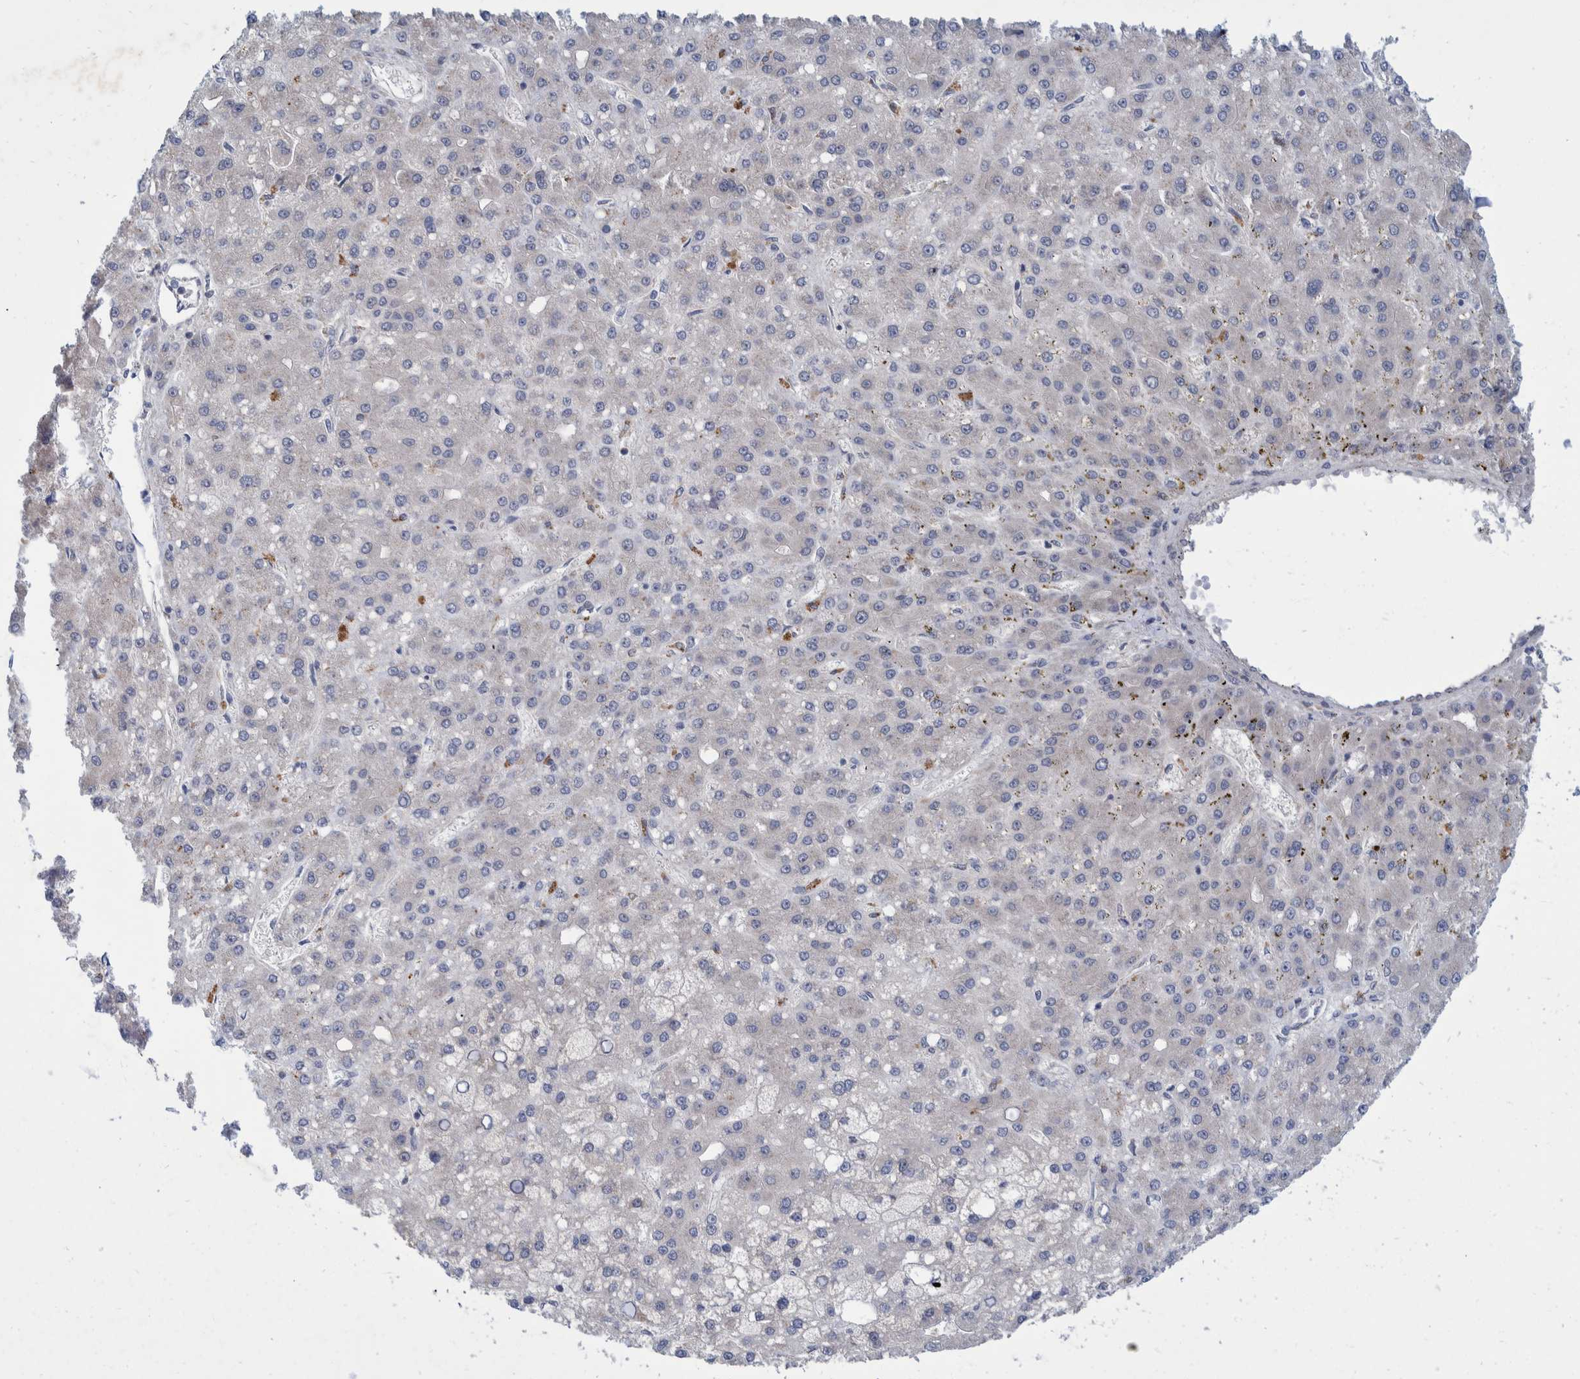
{"staining": {"intensity": "negative", "quantity": "none", "location": "none"}, "tissue": "liver cancer", "cell_type": "Tumor cells", "image_type": "cancer", "snomed": [{"axis": "morphology", "description": "Carcinoma, Hepatocellular, NOS"}, {"axis": "topography", "description": "Liver"}], "caption": "IHC of liver cancer exhibits no staining in tumor cells.", "gene": "PLPBP", "patient": {"sex": "male", "age": 67}}